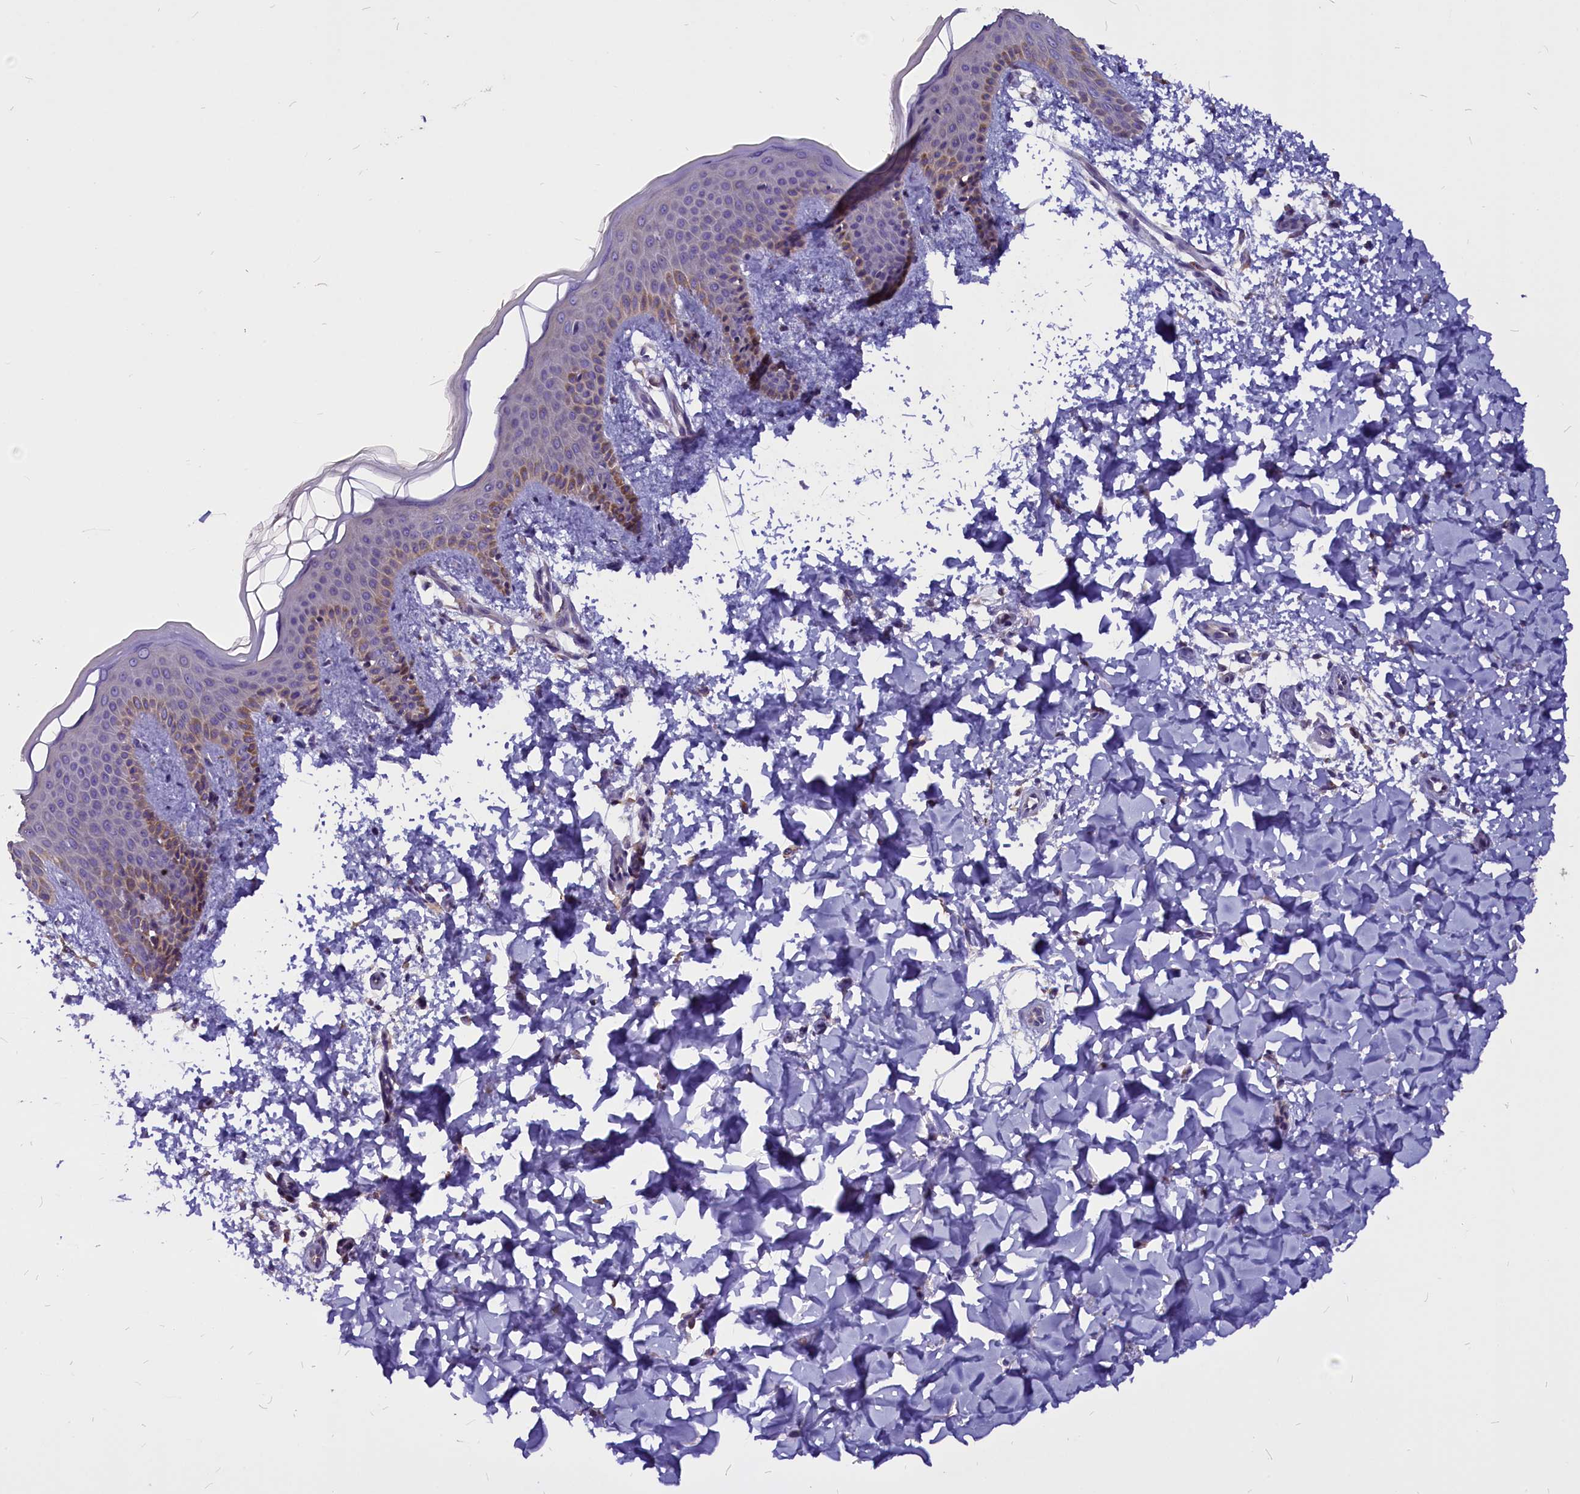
{"staining": {"intensity": "negative", "quantity": "none", "location": "none"}, "tissue": "skin", "cell_type": "Fibroblasts", "image_type": "normal", "snomed": [{"axis": "morphology", "description": "Normal tissue, NOS"}, {"axis": "topography", "description": "Skin"}], "caption": "Fibroblasts are negative for brown protein staining in unremarkable skin. (DAB IHC, high magnification).", "gene": "CEP170", "patient": {"sex": "male", "age": 36}}